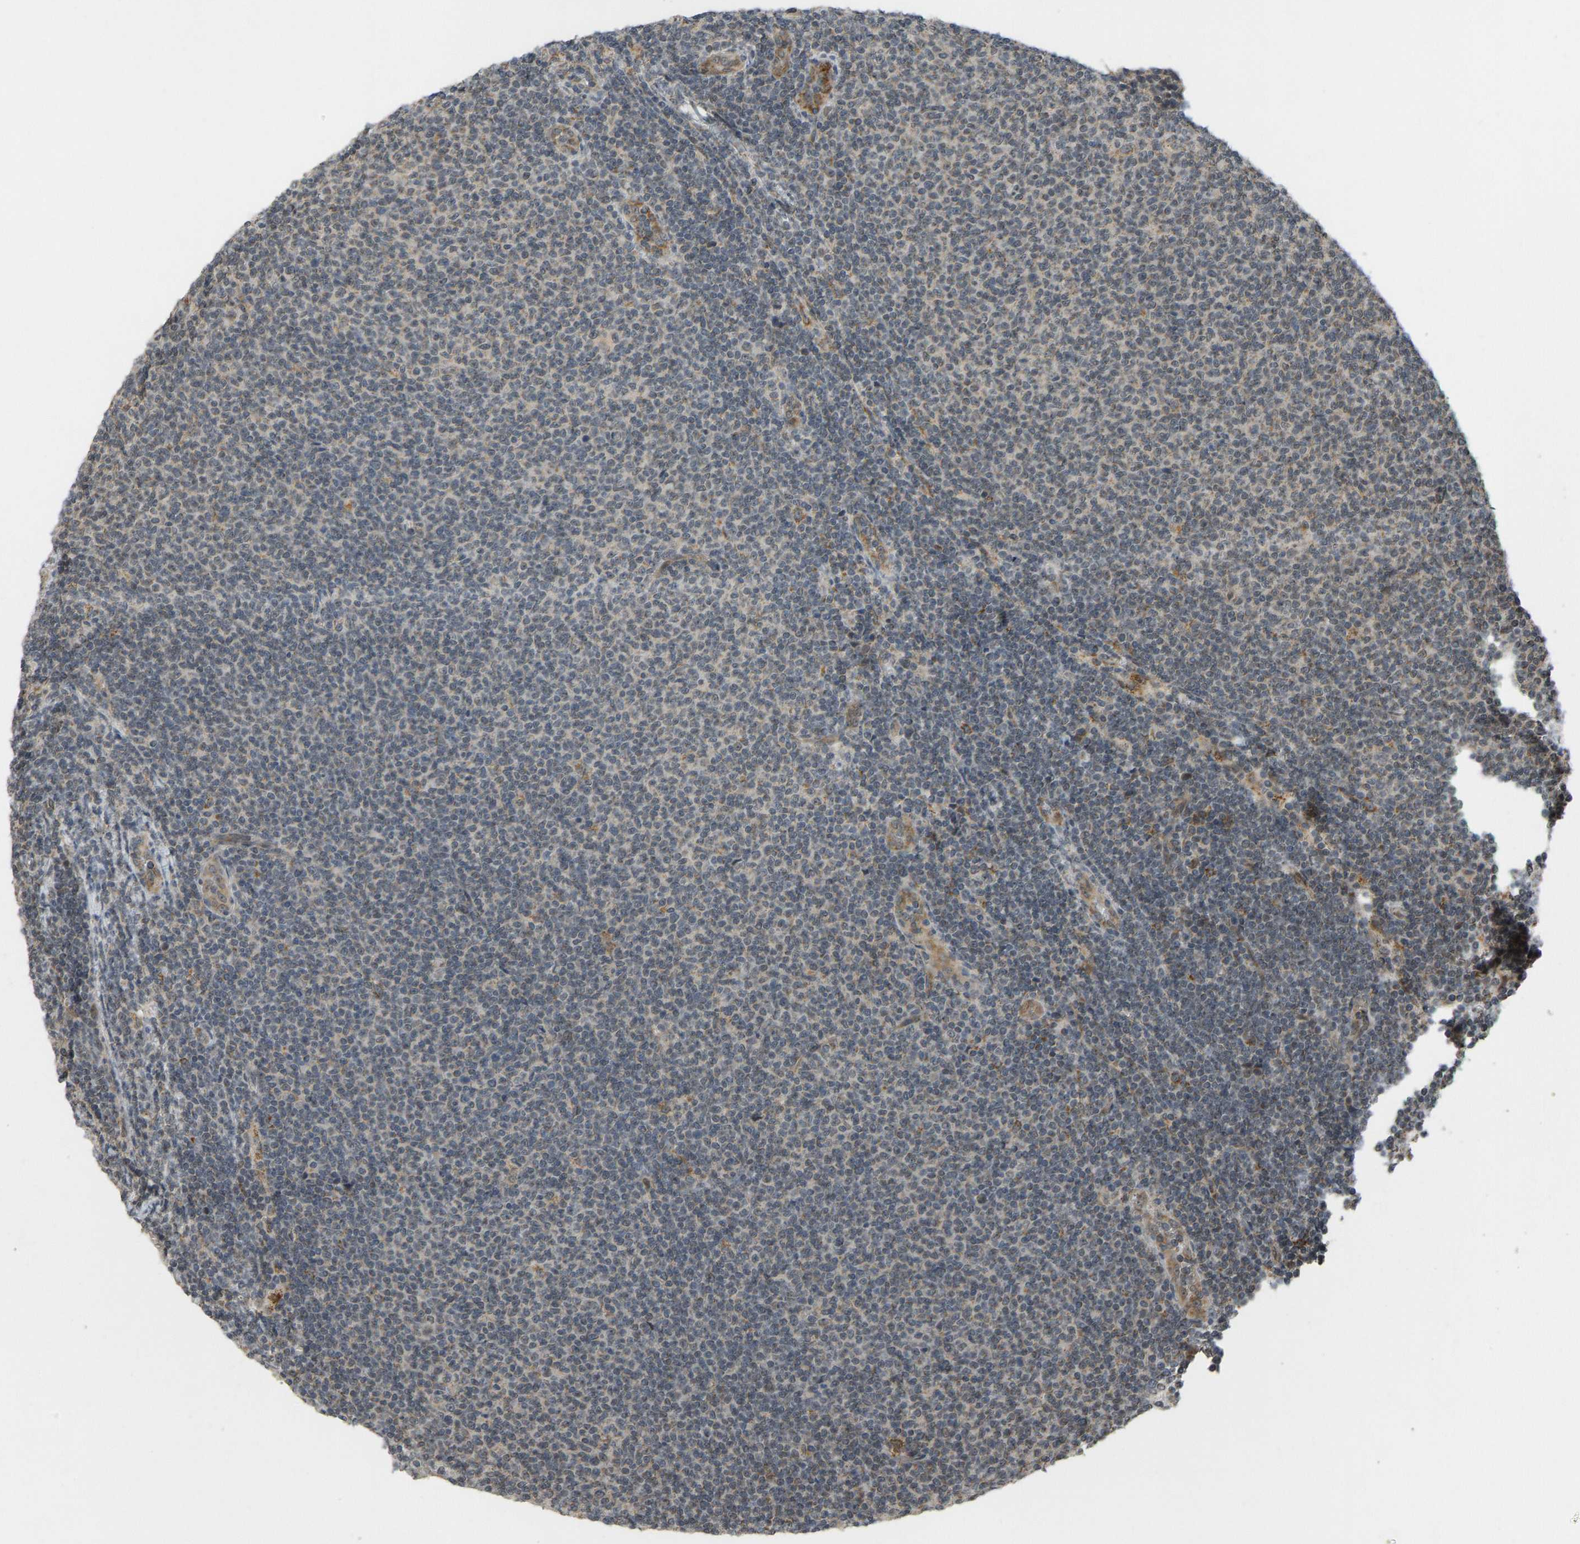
{"staining": {"intensity": "weak", "quantity": "25%-75%", "location": "cytoplasmic/membranous"}, "tissue": "lymphoma", "cell_type": "Tumor cells", "image_type": "cancer", "snomed": [{"axis": "morphology", "description": "Malignant lymphoma, non-Hodgkin's type, Low grade"}, {"axis": "topography", "description": "Lymph node"}], "caption": "Protein staining reveals weak cytoplasmic/membranous expression in approximately 25%-75% of tumor cells in malignant lymphoma, non-Hodgkin's type (low-grade).", "gene": "ACADS", "patient": {"sex": "male", "age": 66}}